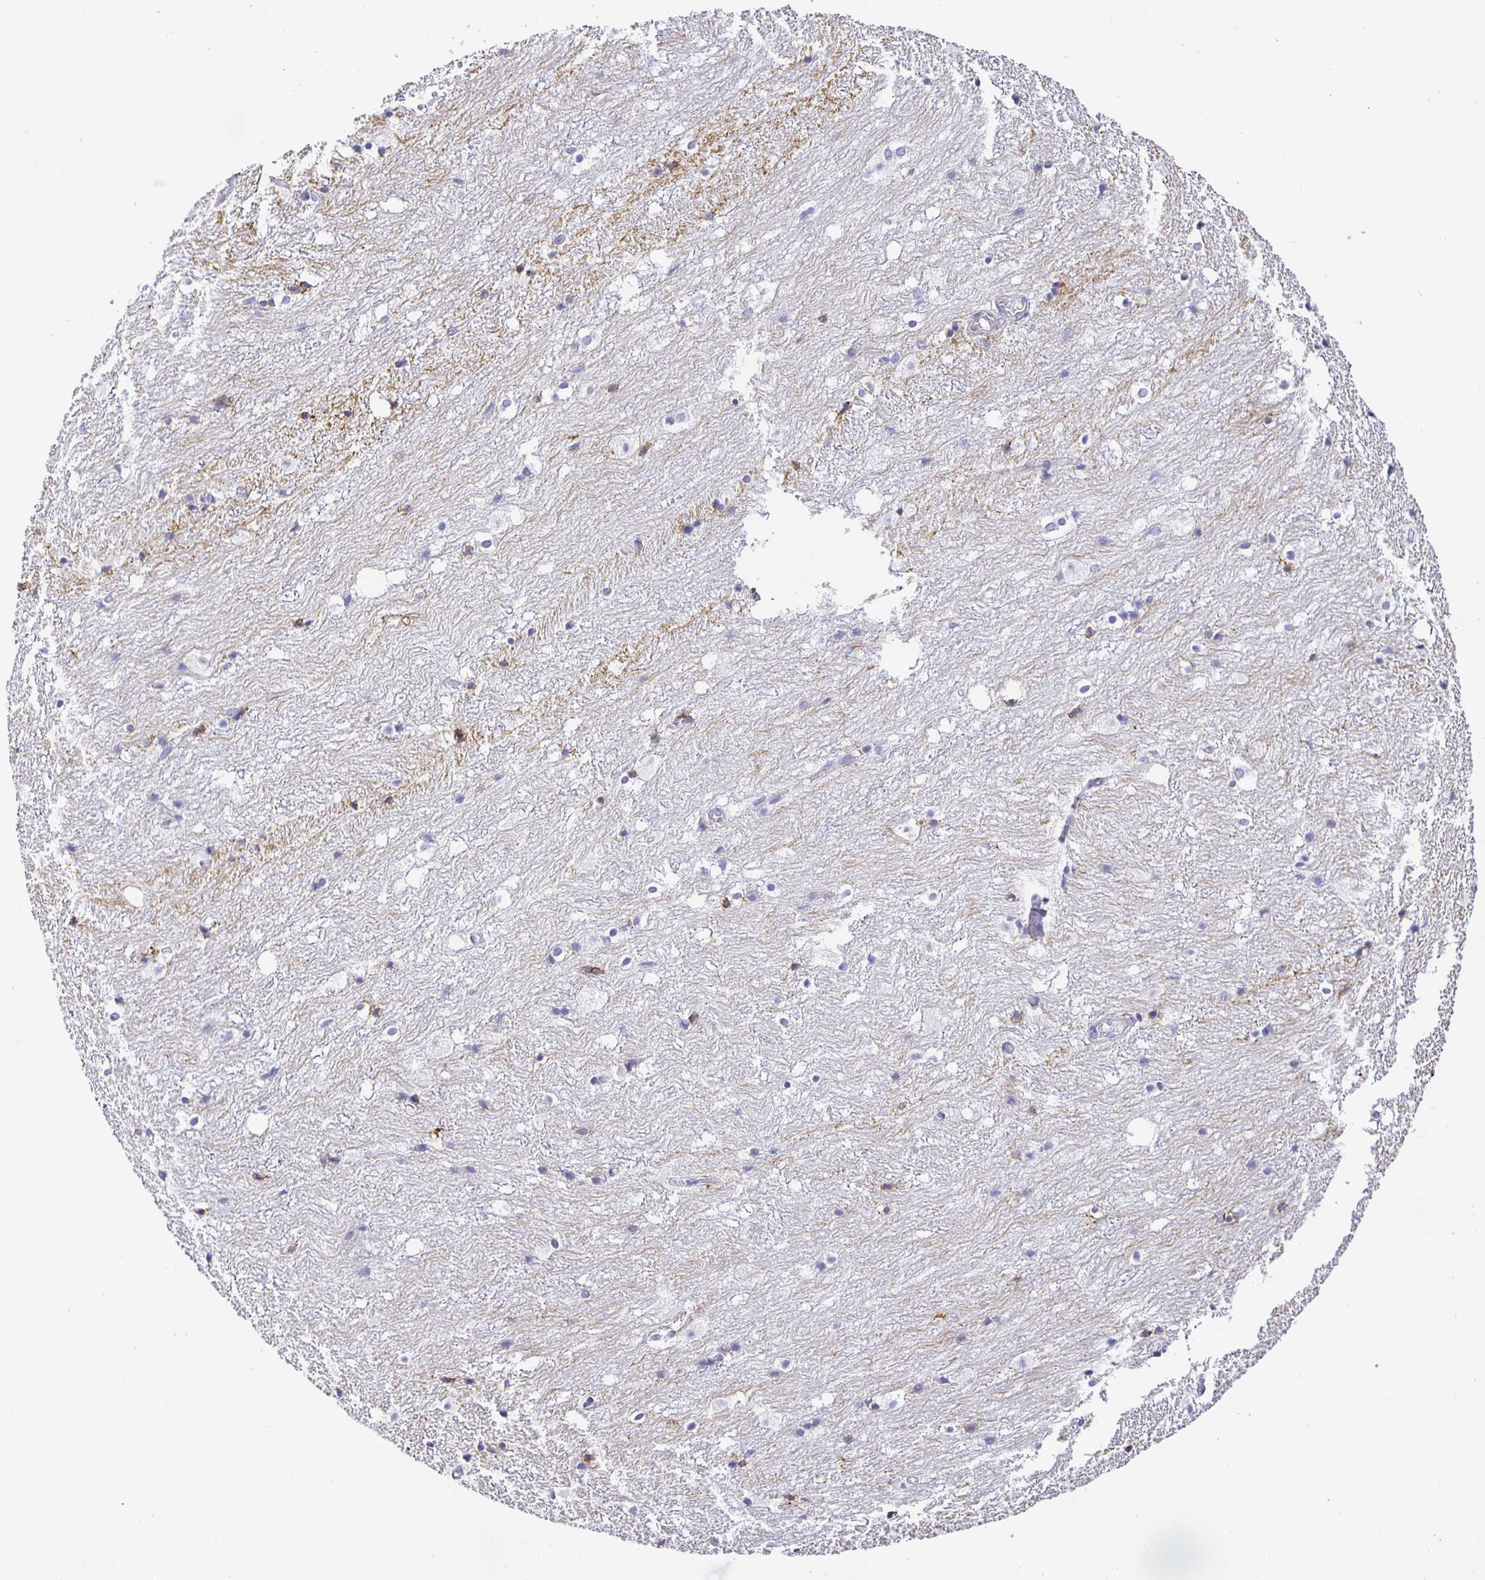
{"staining": {"intensity": "strong", "quantity": "25%-75%", "location": "cytoplasmic/membranous"}, "tissue": "hippocampus", "cell_type": "Glial cells", "image_type": "normal", "snomed": [{"axis": "morphology", "description": "Normal tissue, NOS"}, {"axis": "topography", "description": "Hippocampus"}], "caption": "Glial cells reveal strong cytoplasmic/membranous expression in approximately 25%-75% of cells in unremarkable hippocampus.", "gene": "OPALIN", "patient": {"sex": "female", "age": 52}}